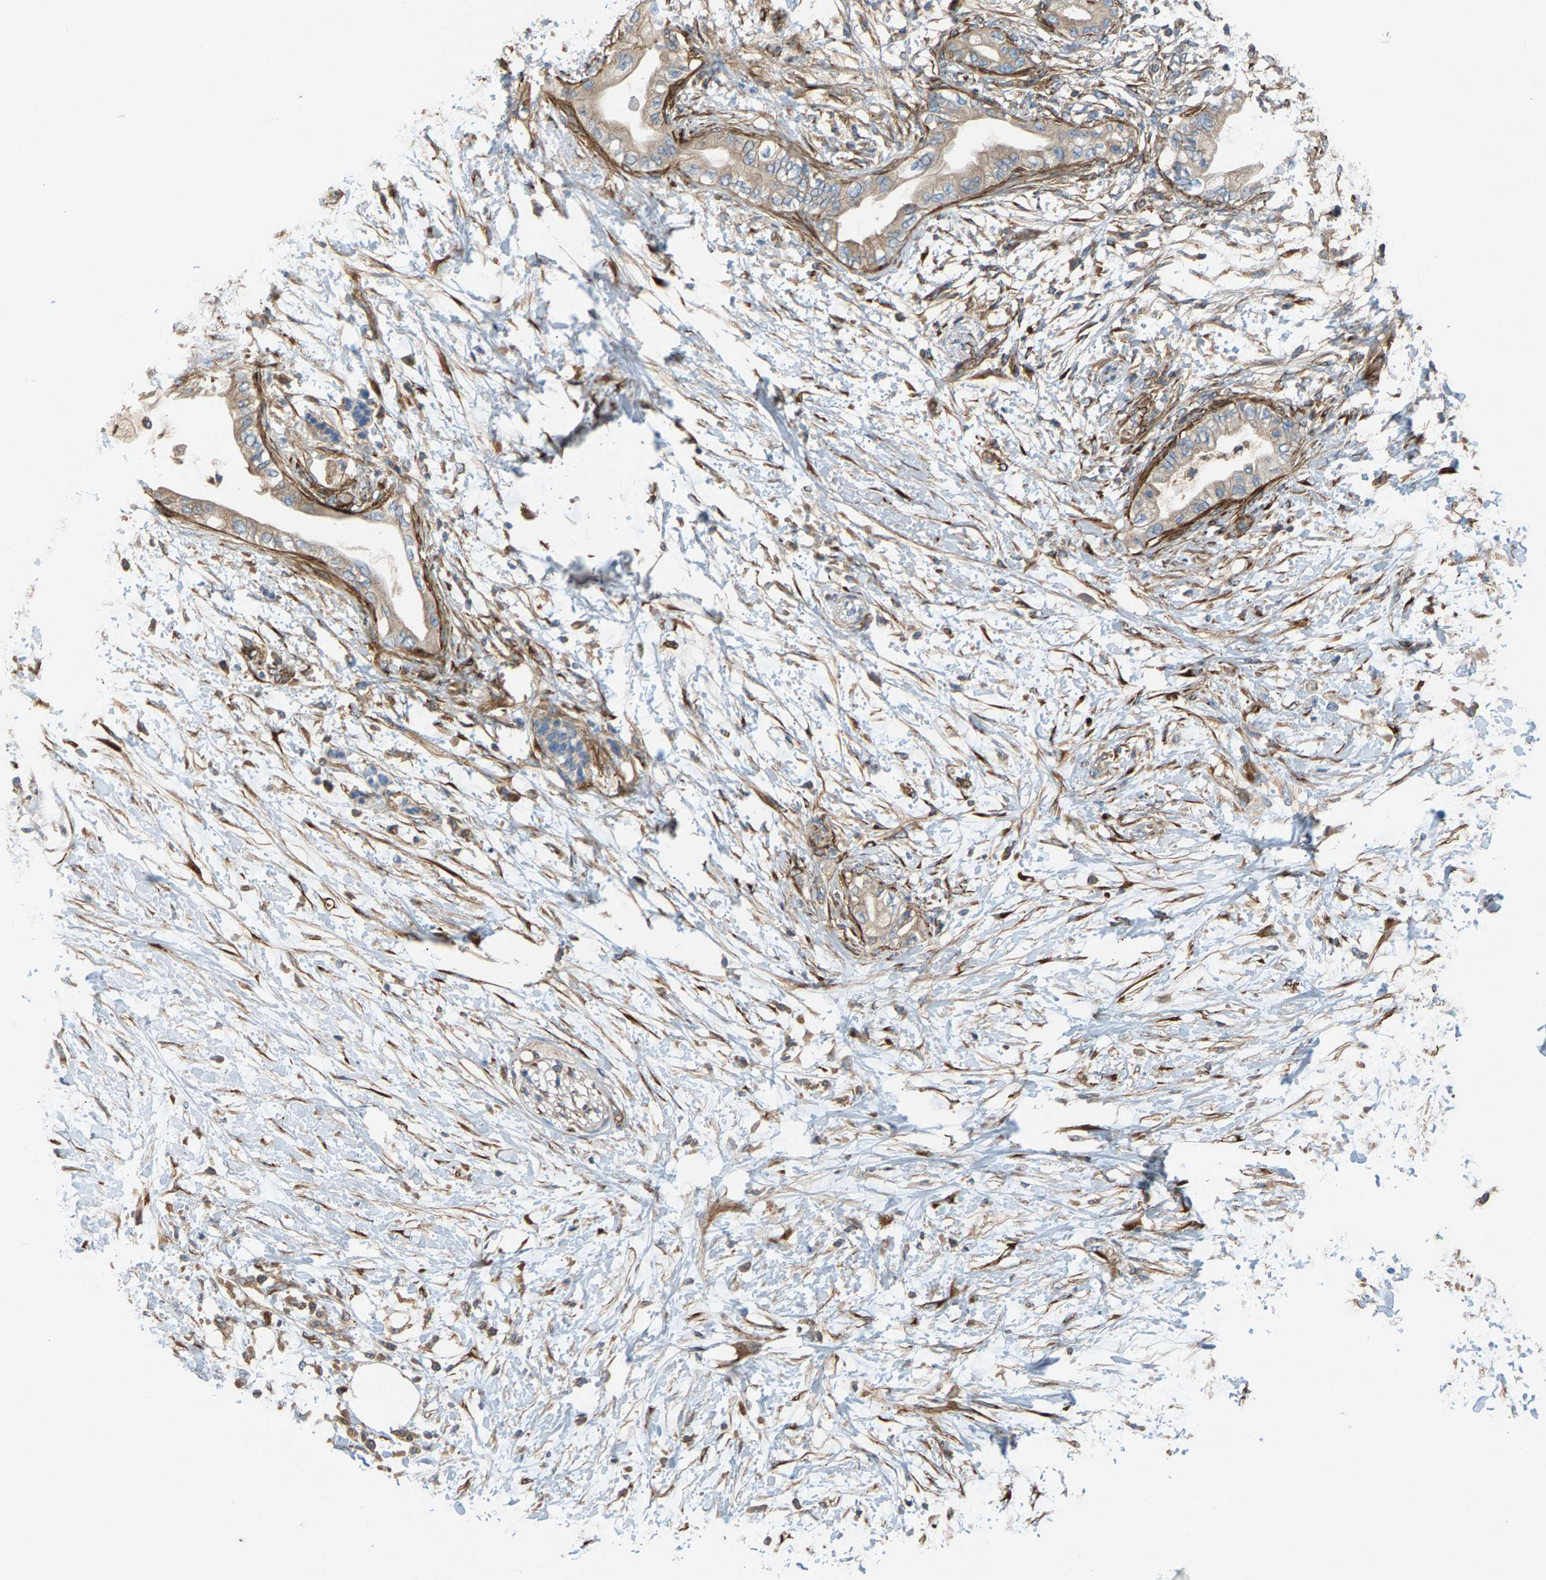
{"staining": {"intensity": "moderate", "quantity": ">75%", "location": "cytoplasmic/membranous"}, "tissue": "adipose tissue", "cell_type": "Adipocytes", "image_type": "normal", "snomed": [{"axis": "morphology", "description": "Normal tissue, NOS"}, {"axis": "morphology", "description": "Adenocarcinoma, NOS"}, {"axis": "topography", "description": "Duodenum"}, {"axis": "topography", "description": "Peripheral nerve tissue"}], "caption": "Human adipose tissue stained with a protein marker exhibits moderate staining in adipocytes.", "gene": "PDCL", "patient": {"sex": "female", "age": 60}}